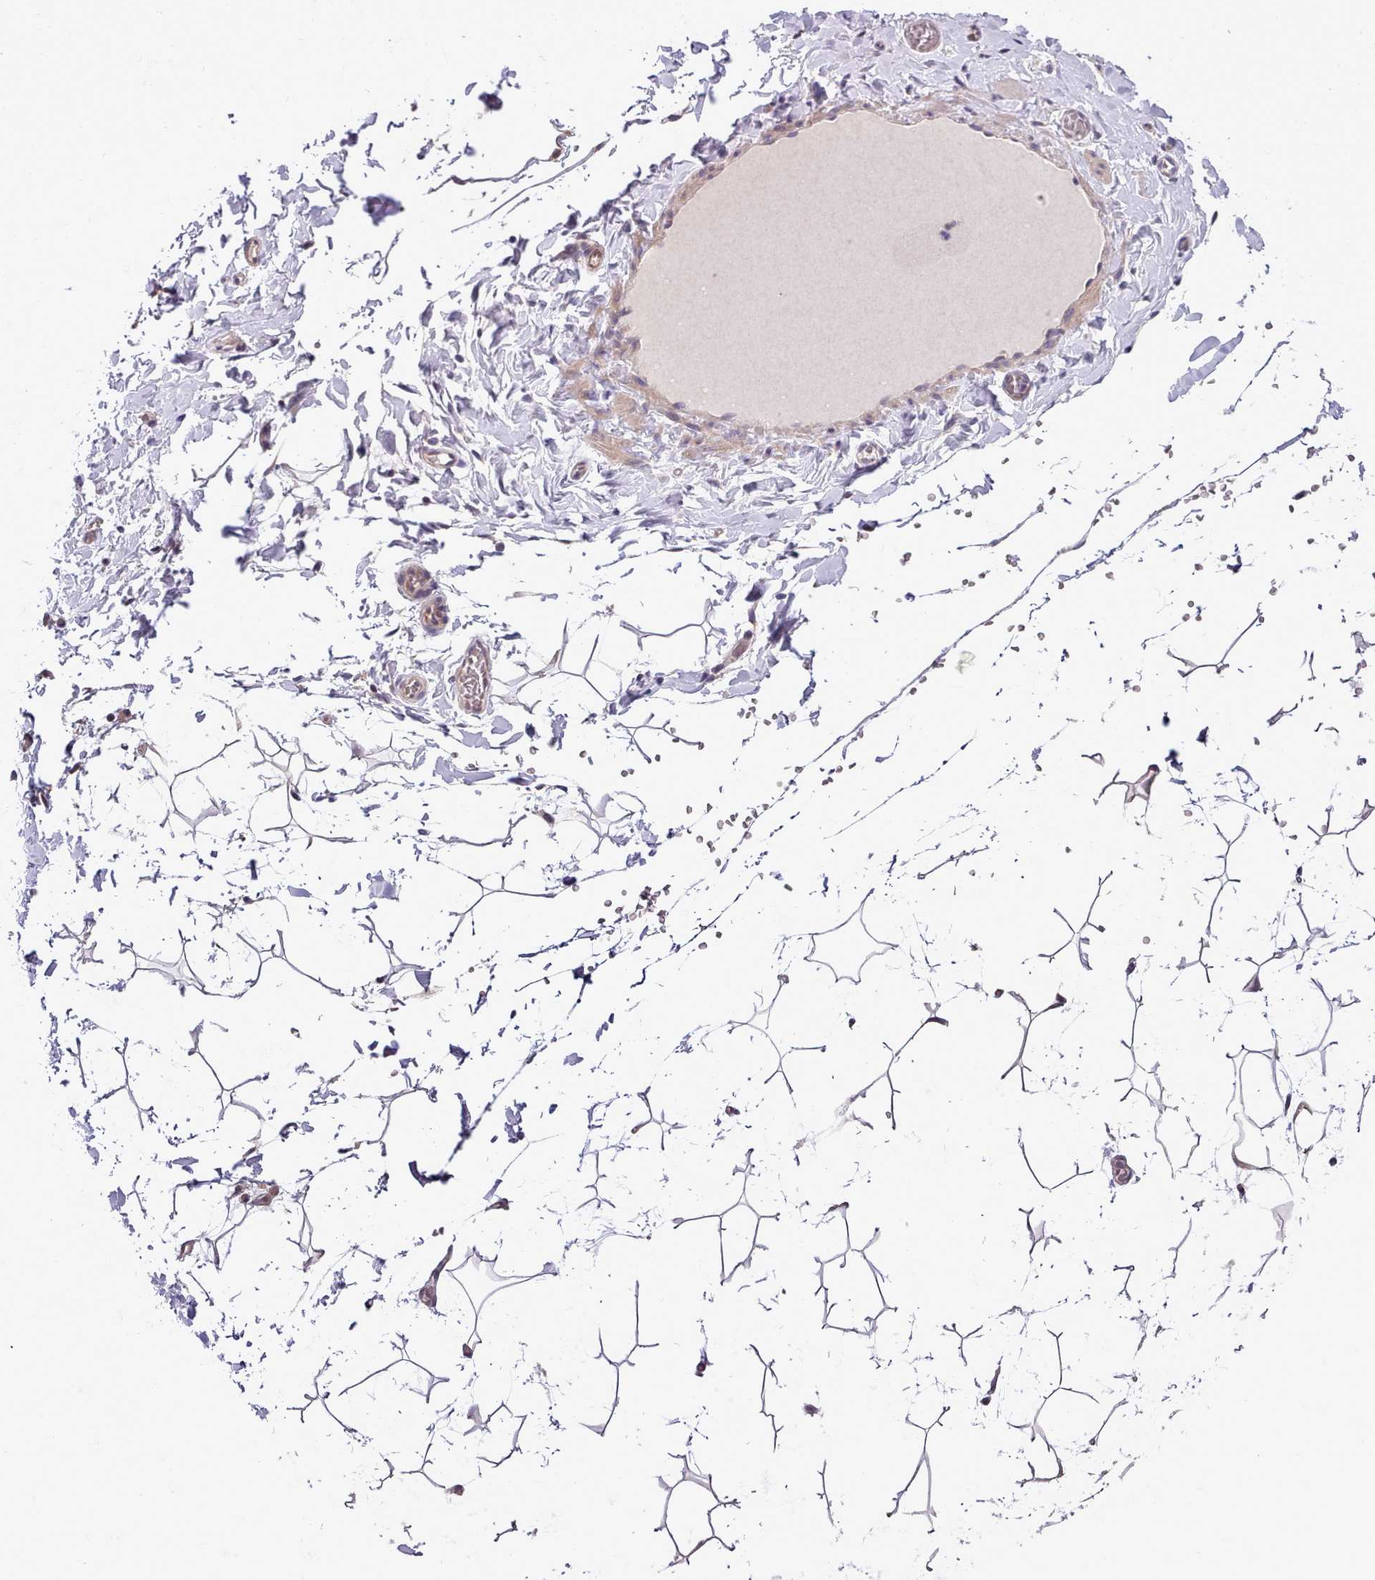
{"staining": {"intensity": "negative", "quantity": "none", "location": "none"}, "tissue": "adipose tissue", "cell_type": "Adipocytes", "image_type": "normal", "snomed": [{"axis": "morphology", "description": "Normal tissue, NOS"}, {"axis": "topography", "description": "Gallbladder"}, {"axis": "topography", "description": "Peripheral nerve tissue"}], "caption": "IHC histopathology image of benign adipose tissue stained for a protein (brown), which reveals no expression in adipocytes. (DAB (3,3'-diaminobenzidine) IHC with hematoxylin counter stain).", "gene": "SETX", "patient": {"sex": "male", "age": 38}}